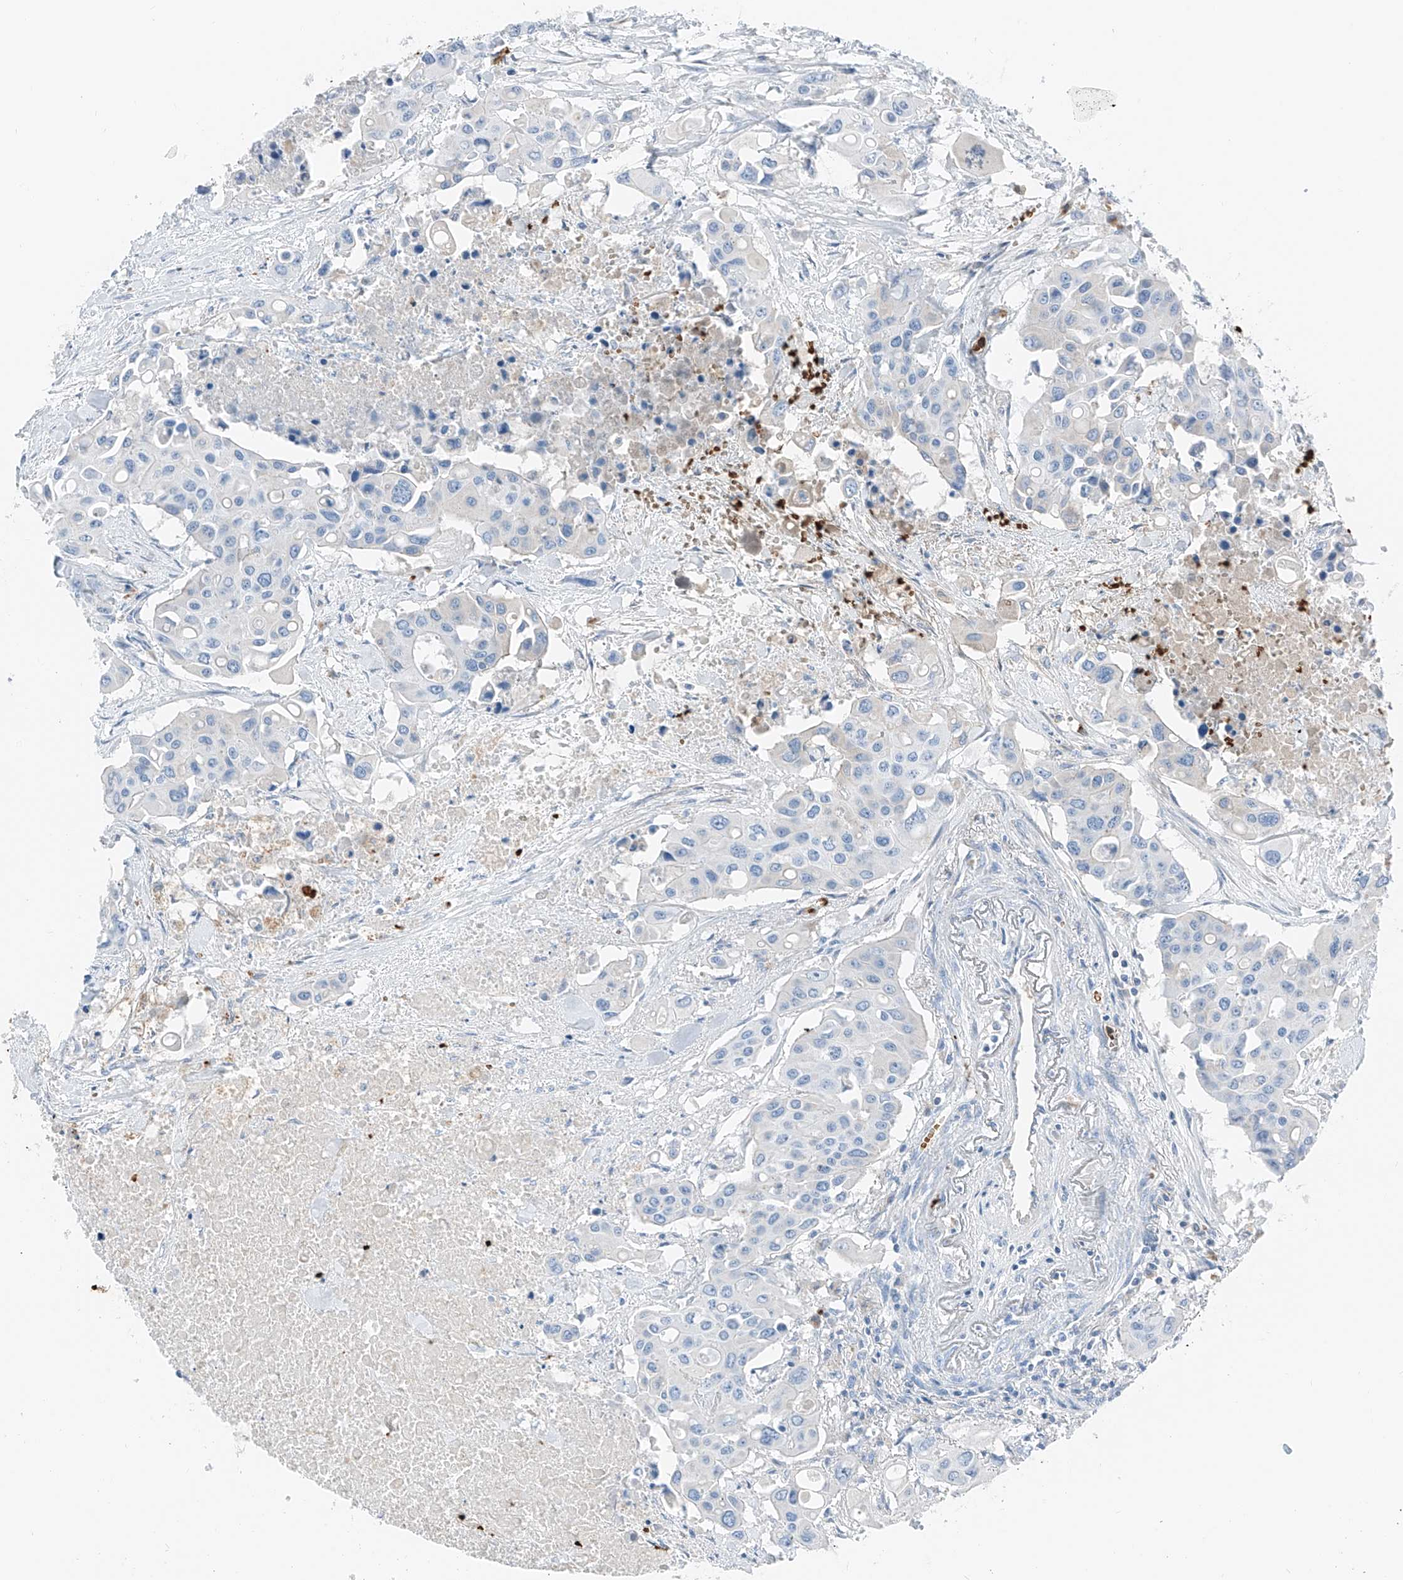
{"staining": {"intensity": "negative", "quantity": "none", "location": "none"}, "tissue": "colorectal cancer", "cell_type": "Tumor cells", "image_type": "cancer", "snomed": [{"axis": "morphology", "description": "Adenocarcinoma, NOS"}, {"axis": "topography", "description": "Colon"}], "caption": "Histopathology image shows no protein positivity in tumor cells of colorectal cancer (adenocarcinoma) tissue.", "gene": "PRSS23", "patient": {"sex": "male", "age": 77}}